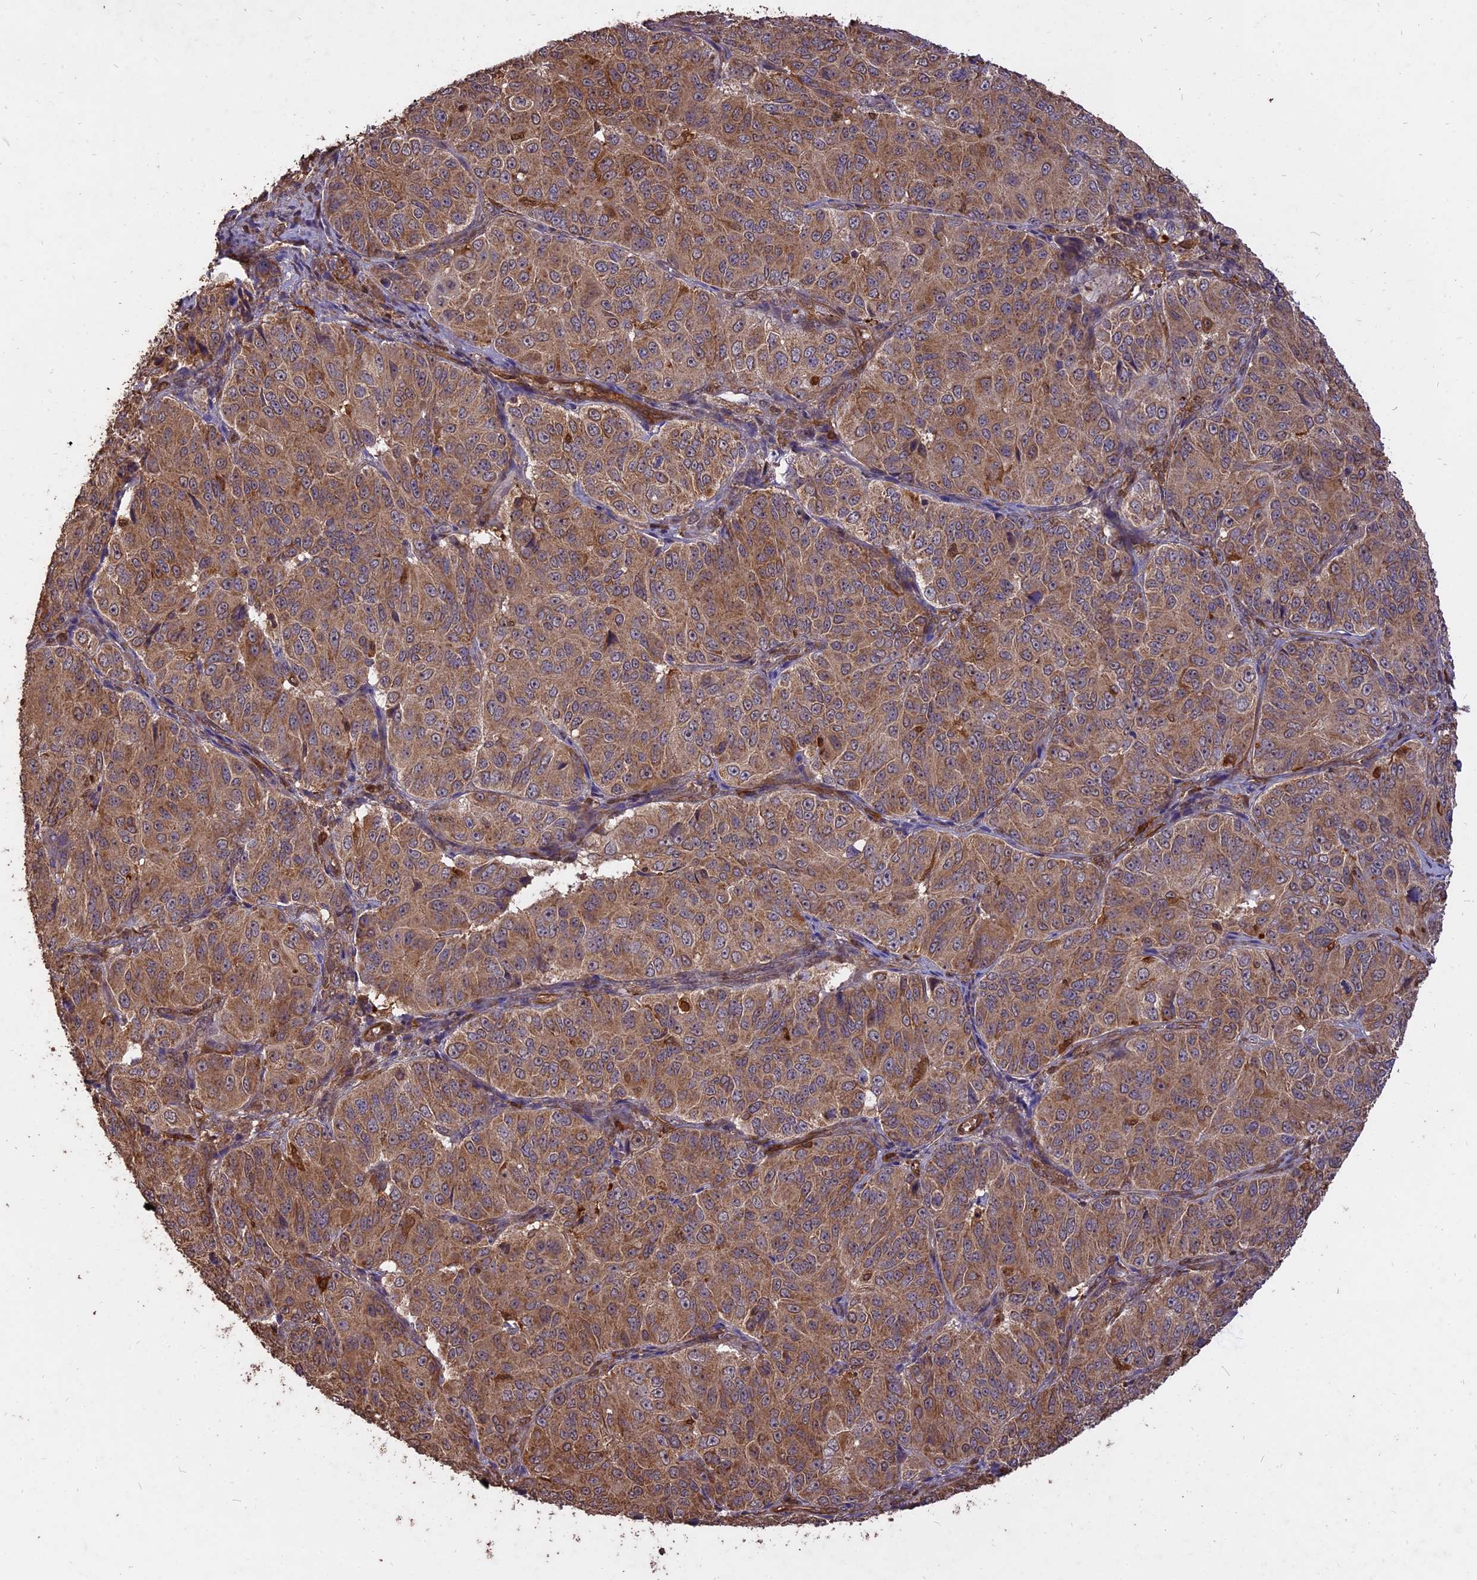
{"staining": {"intensity": "moderate", "quantity": ">75%", "location": "cytoplasmic/membranous"}, "tissue": "ovarian cancer", "cell_type": "Tumor cells", "image_type": "cancer", "snomed": [{"axis": "morphology", "description": "Carcinoma, endometroid"}, {"axis": "topography", "description": "Ovary"}], "caption": "Endometroid carcinoma (ovarian) stained with a protein marker displays moderate staining in tumor cells.", "gene": "SAC3D1", "patient": {"sex": "female", "age": 51}}